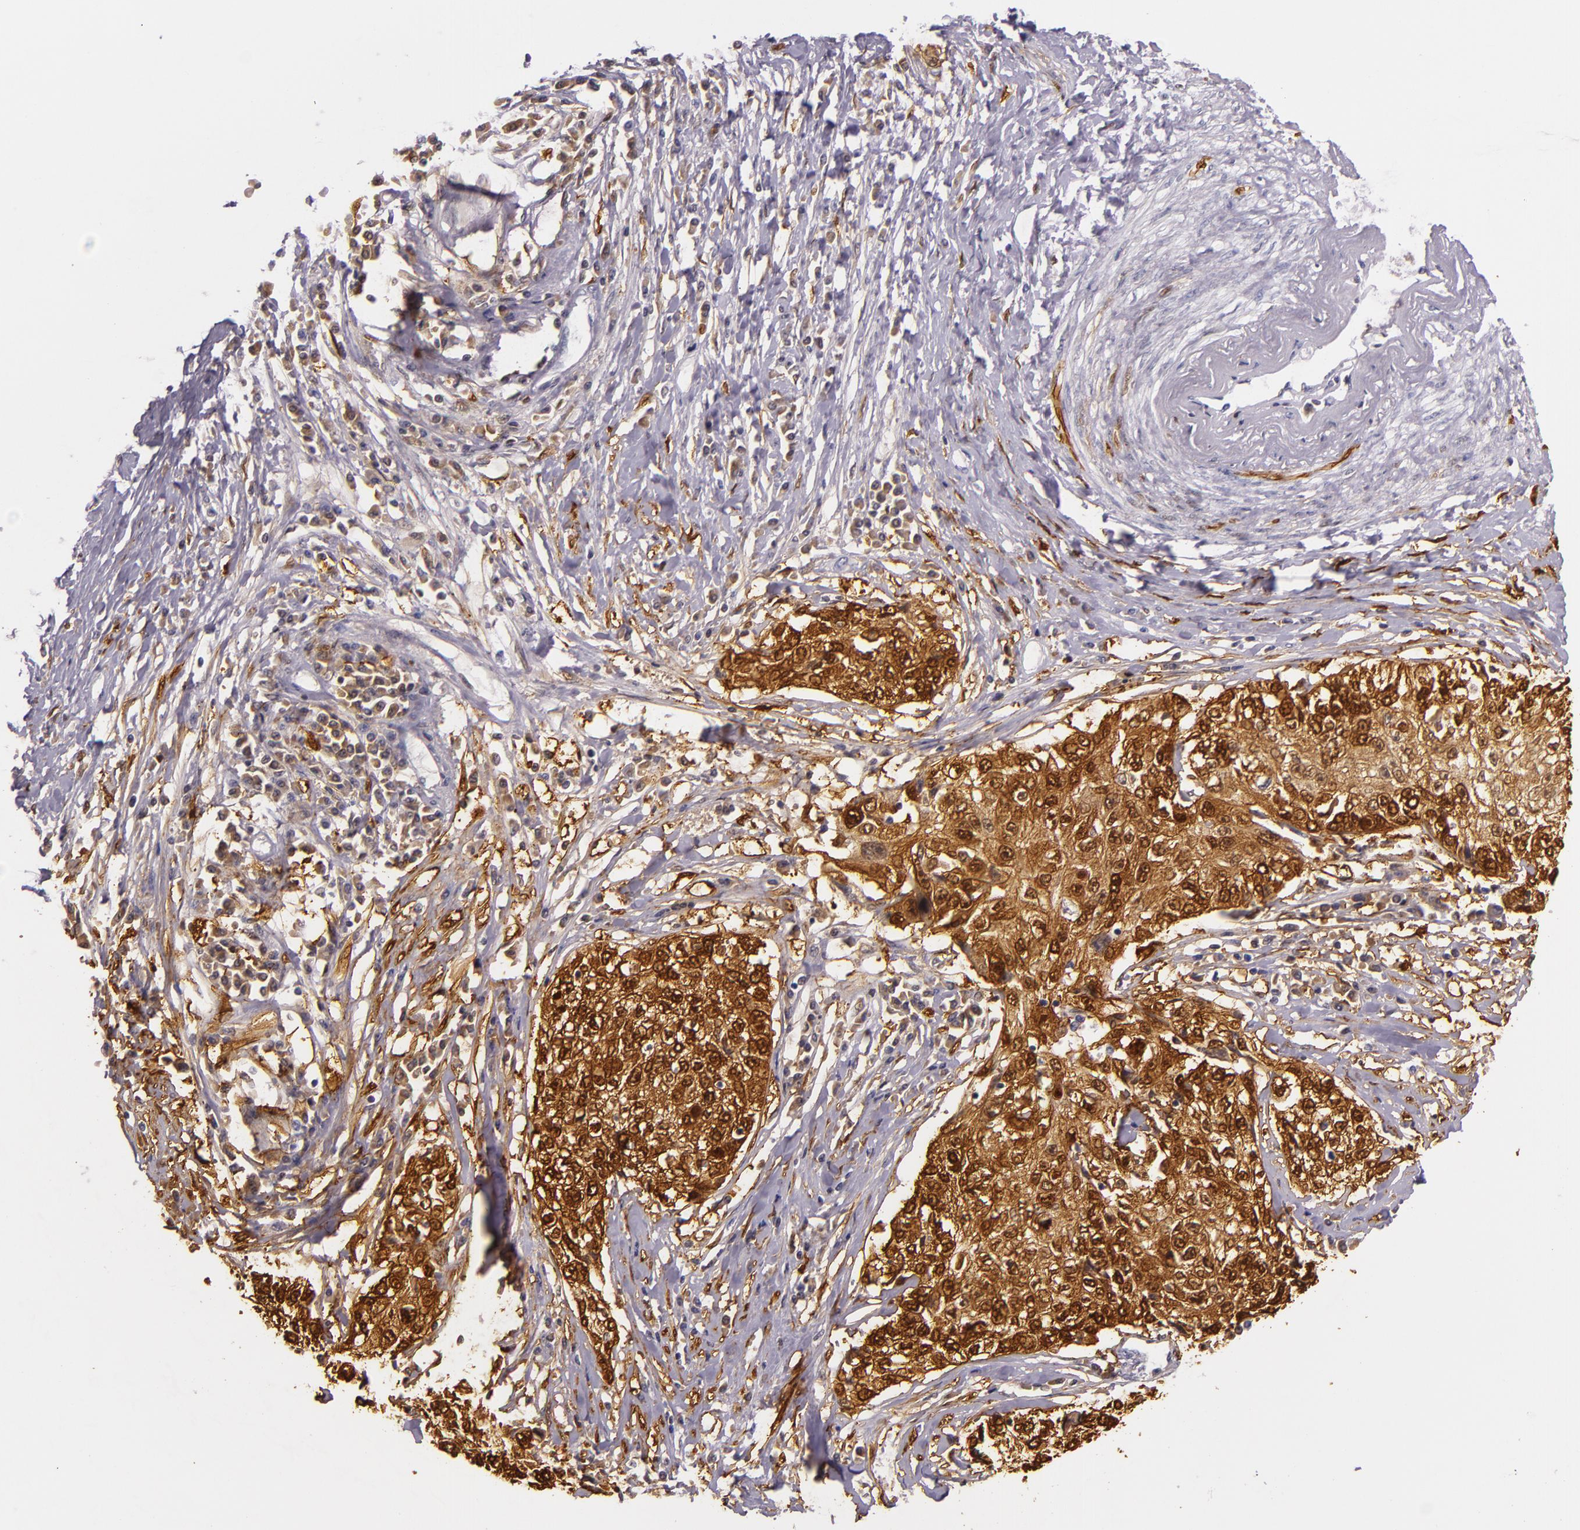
{"staining": {"intensity": "strong", "quantity": ">75%", "location": "cytoplasmic/membranous,nuclear"}, "tissue": "cervical cancer", "cell_type": "Tumor cells", "image_type": "cancer", "snomed": [{"axis": "morphology", "description": "Squamous cell carcinoma, NOS"}, {"axis": "topography", "description": "Cervix"}], "caption": "A high amount of strong cytoplasmic/membranous and nuclear staining is appreciated in approximately >75% of tumor cells in cervical squamous cell carcinoma tissue.", "gene": "MT1A", "patient": {"sex": "female", "age": 57}}